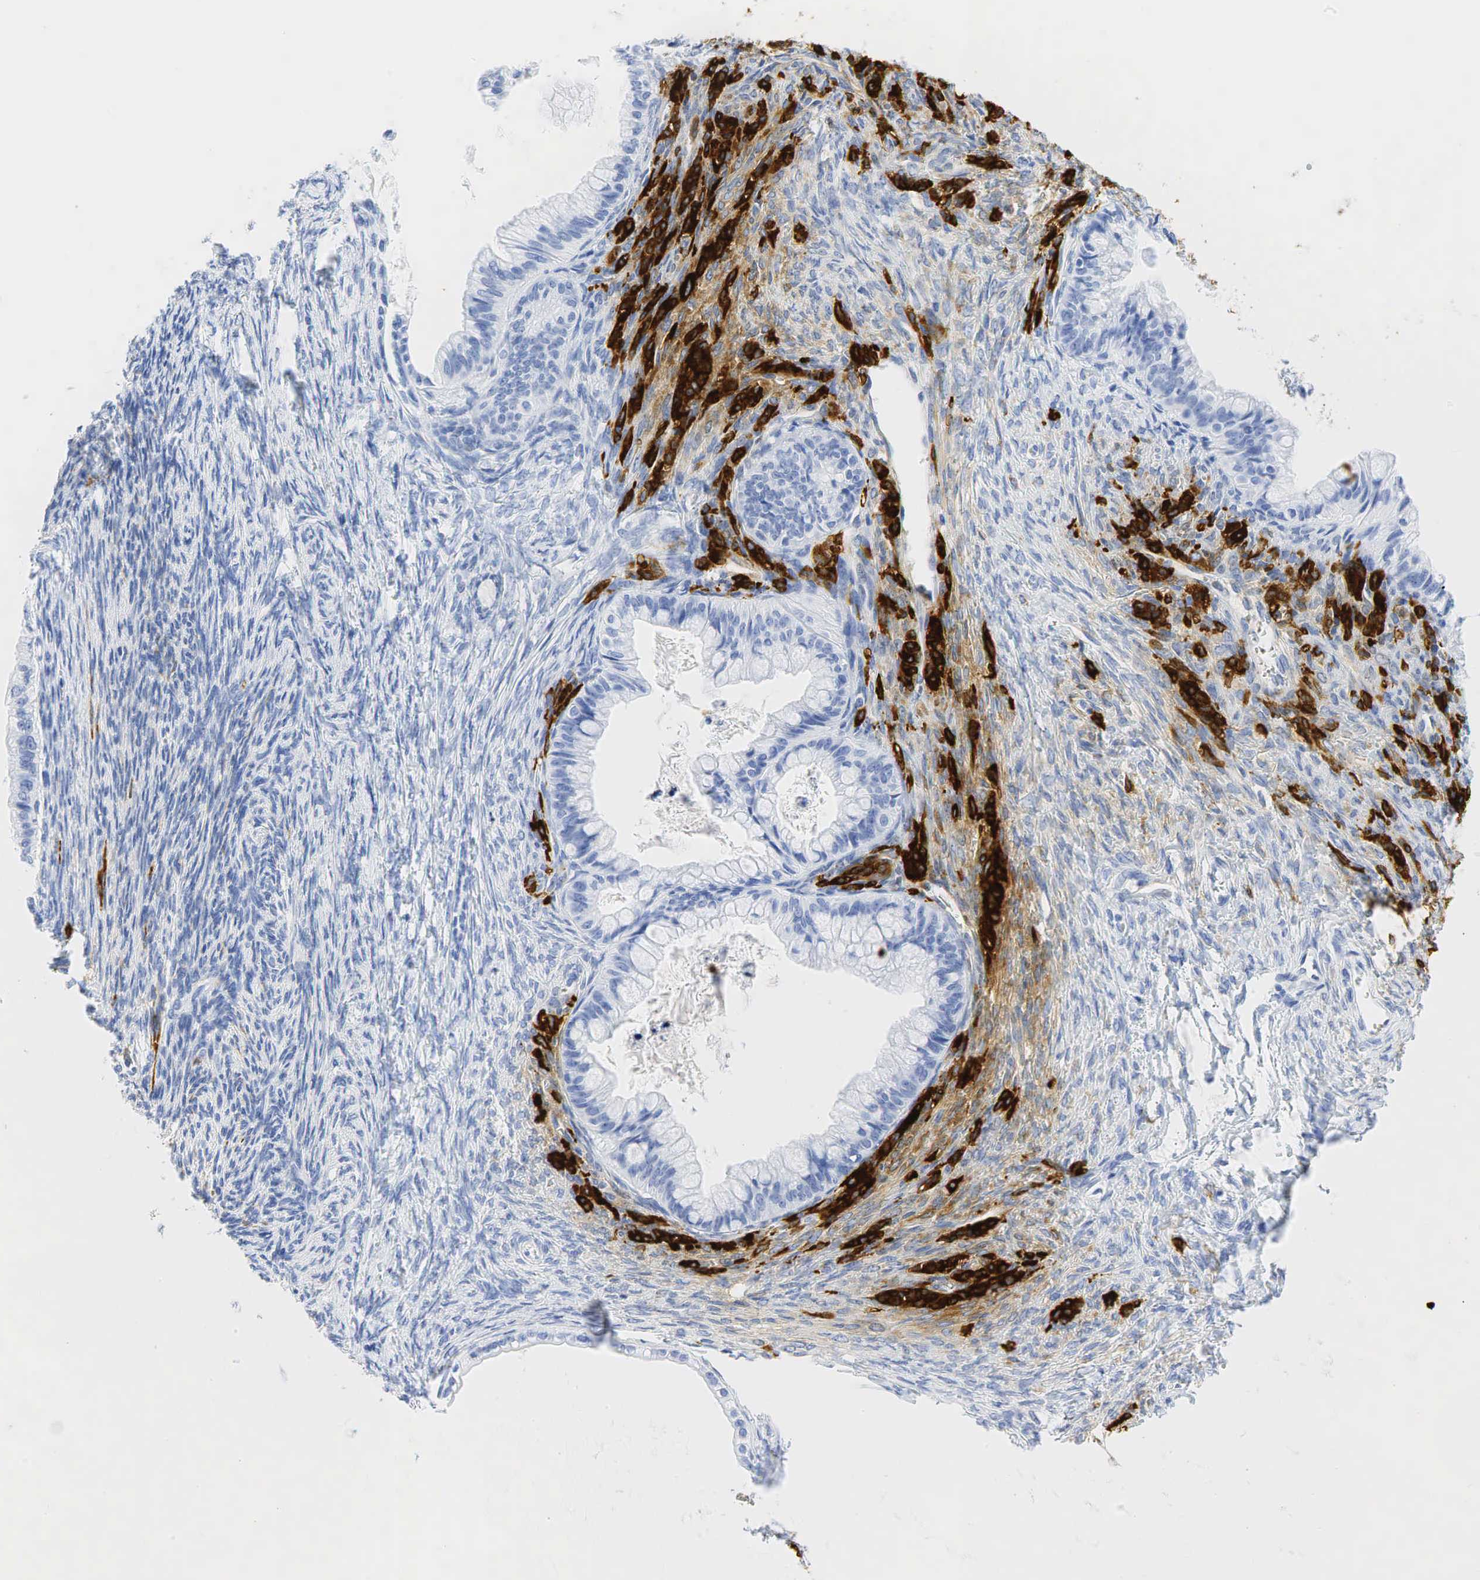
{"staining": {"intensity": "negative", "quantity": "none", "location": "none"}, "tissue": "ovarian cancer", "cell_type": "Tumor cells", "image_type": "cancer", "snomed": [{"axis": "morphology", "description": "Cystadenocarcinoma, mucinous, NOS"}, {"axis": "topography", "description": "Ovary"}], "caption": "High magnification brightfield microscopy of ovarian cancer stained with DAB (3,3'-diaminobenzidine) (brown) and counterstained with hematoxylin (blue): tumor cells show no significant staining. (DAB (3,3'-diaminobenzidine) immunohistochemistry visualized using brightfield microscopy, high magnification).", "gene": "INHA", "patient": {"sex": "female", "age": 57}}